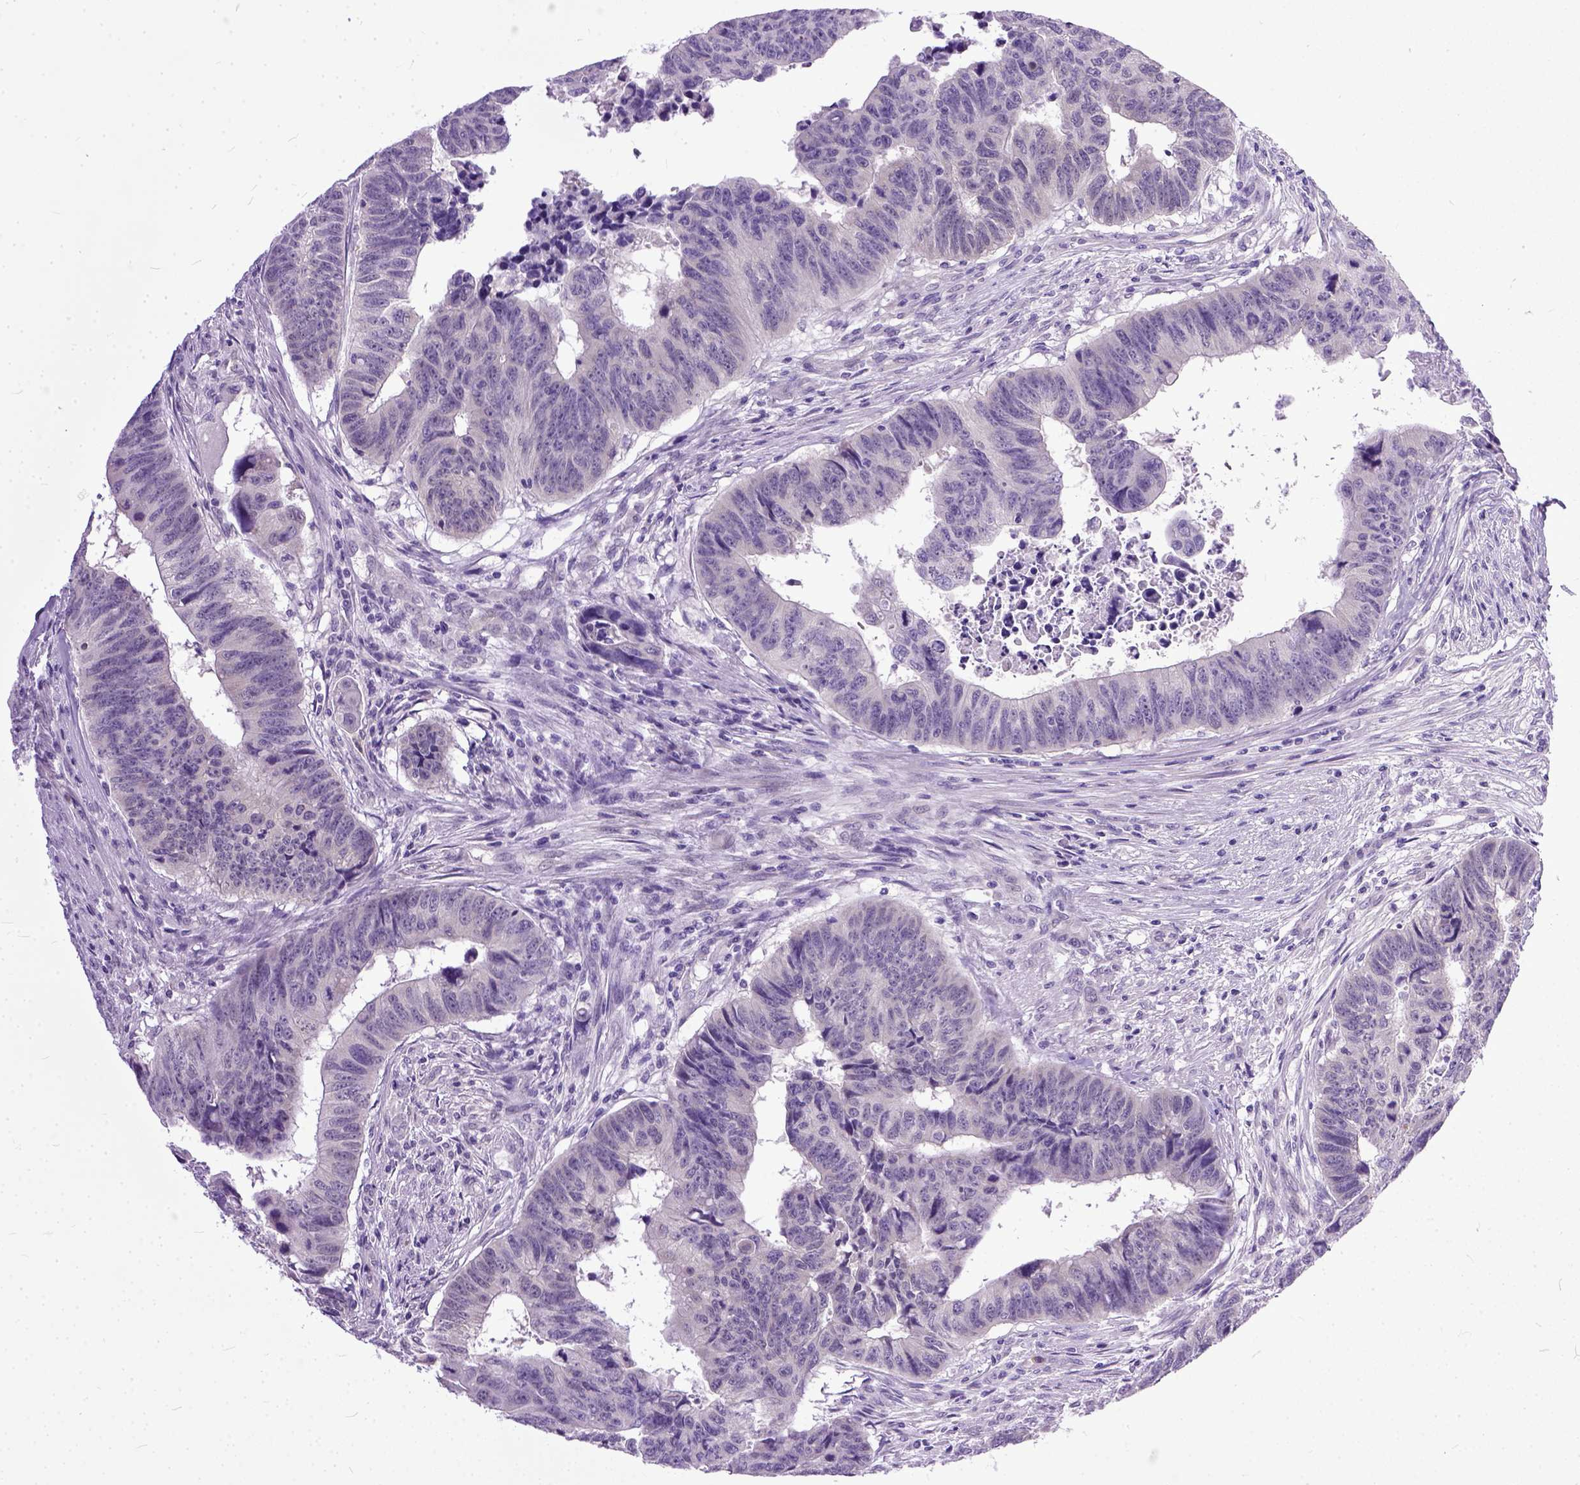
{"staining": {"intensity": "negative", "quantity": "none", "location": "none"}, "tissue": "colorectal cancer", "cell_type": "Tumor cells", "image_type": "cancer", "snomed": [{"axis": "morphology", "description": "Adenocarcinoma, NOS"}, {"axis": "topography", "description": "Rectum"}], "caption": "The IHC micrograph has no significant positivity in tumor cells of colorectal cancer (adenocarcinoma) tissue. Brightfield microscopy of IHC stained with DAB (3,3'-diaminobenzidine) (brown) and hematoxylin (blue), captured at high magnification.", "gene": "TCEAL7", "patient": {"sex": "female", "age": 85}}